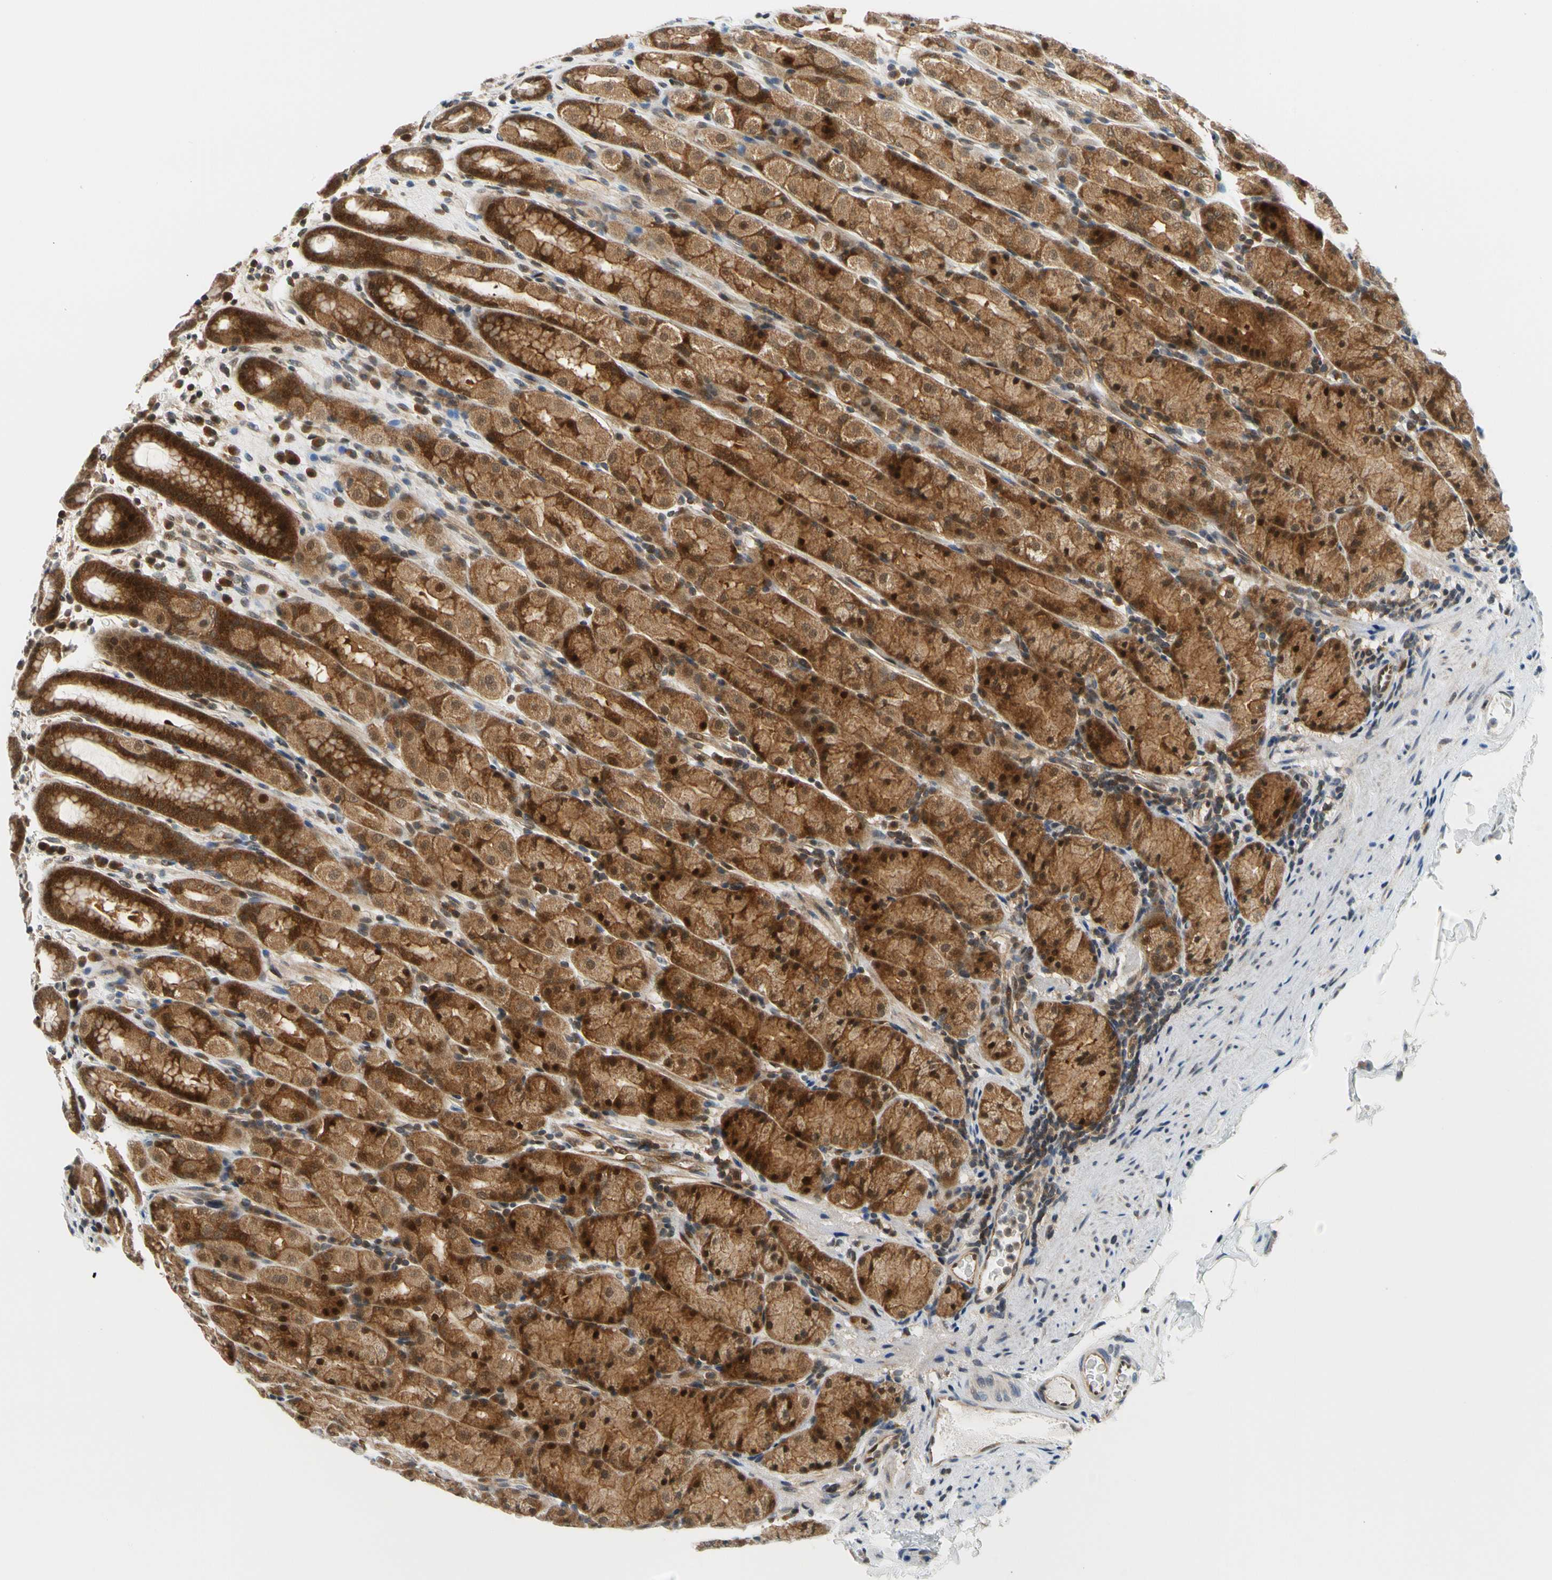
{"staining": {"intensity": "strong", "quantity": ">75%", "location": "cytoplasmic/membranous,nuclear"}, "tissue": "stomach", "cell_type": "Glandular cells", "image_type": "normal", "snomed": [{"axis": "morphology", "description": "Normal tissue, NOS"}, {"axis": "topography", "description": "Stomach, upper"}], "caption": "An IHC histopathology image of normal tissue is shown. Protein staining in brown highlights strong cytoplasmic/membranous,nuclear positivity in stomach within glandular cells. The protein of interest is shown in brown color, while the nuclei are stained blue.", "gene": "MAPK9", "patient": {"sex": "male", "age": 68}}